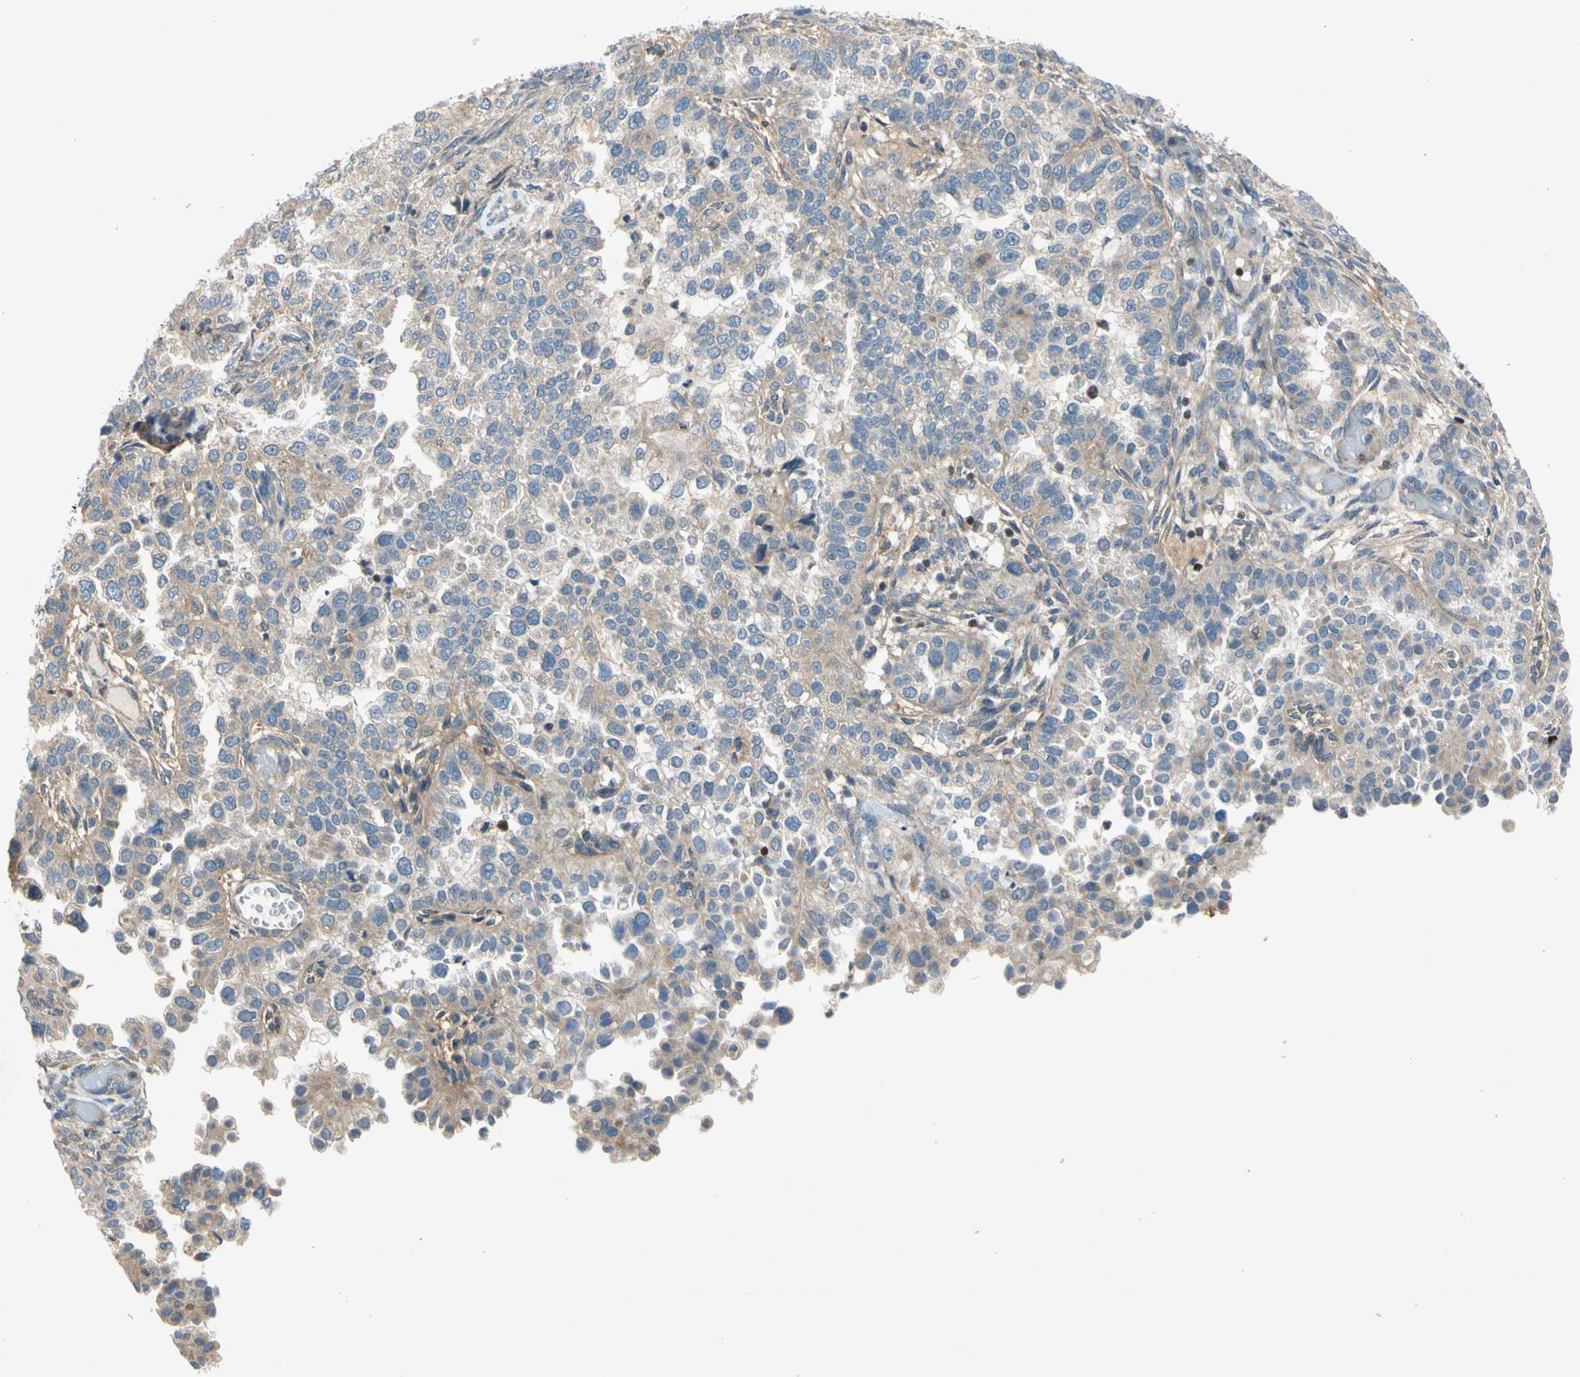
{"staining": {"intensity": "weak", "quantity": ">75%", "location": "cytoplasmic/membranous"}, "tissue": "endometrial cancer", "cell_type": "Tumor cells", "image_type": "cancer", "snomed": [{"axis": "morphology", "description": "Adenocarcinoma, NOS"}, {"axis": "topography", "description": "Endometrium"}], "caption": "A micrograph of endometrial cancer stained for a protein demonstrates weak cytoplasmic/membranous brown staining in tumor cells. (brown staining indicates protein expression, while blue staining denotes nuclei).", "gene": "TBX21", "patient": {"sex": "female", "age": 85}}